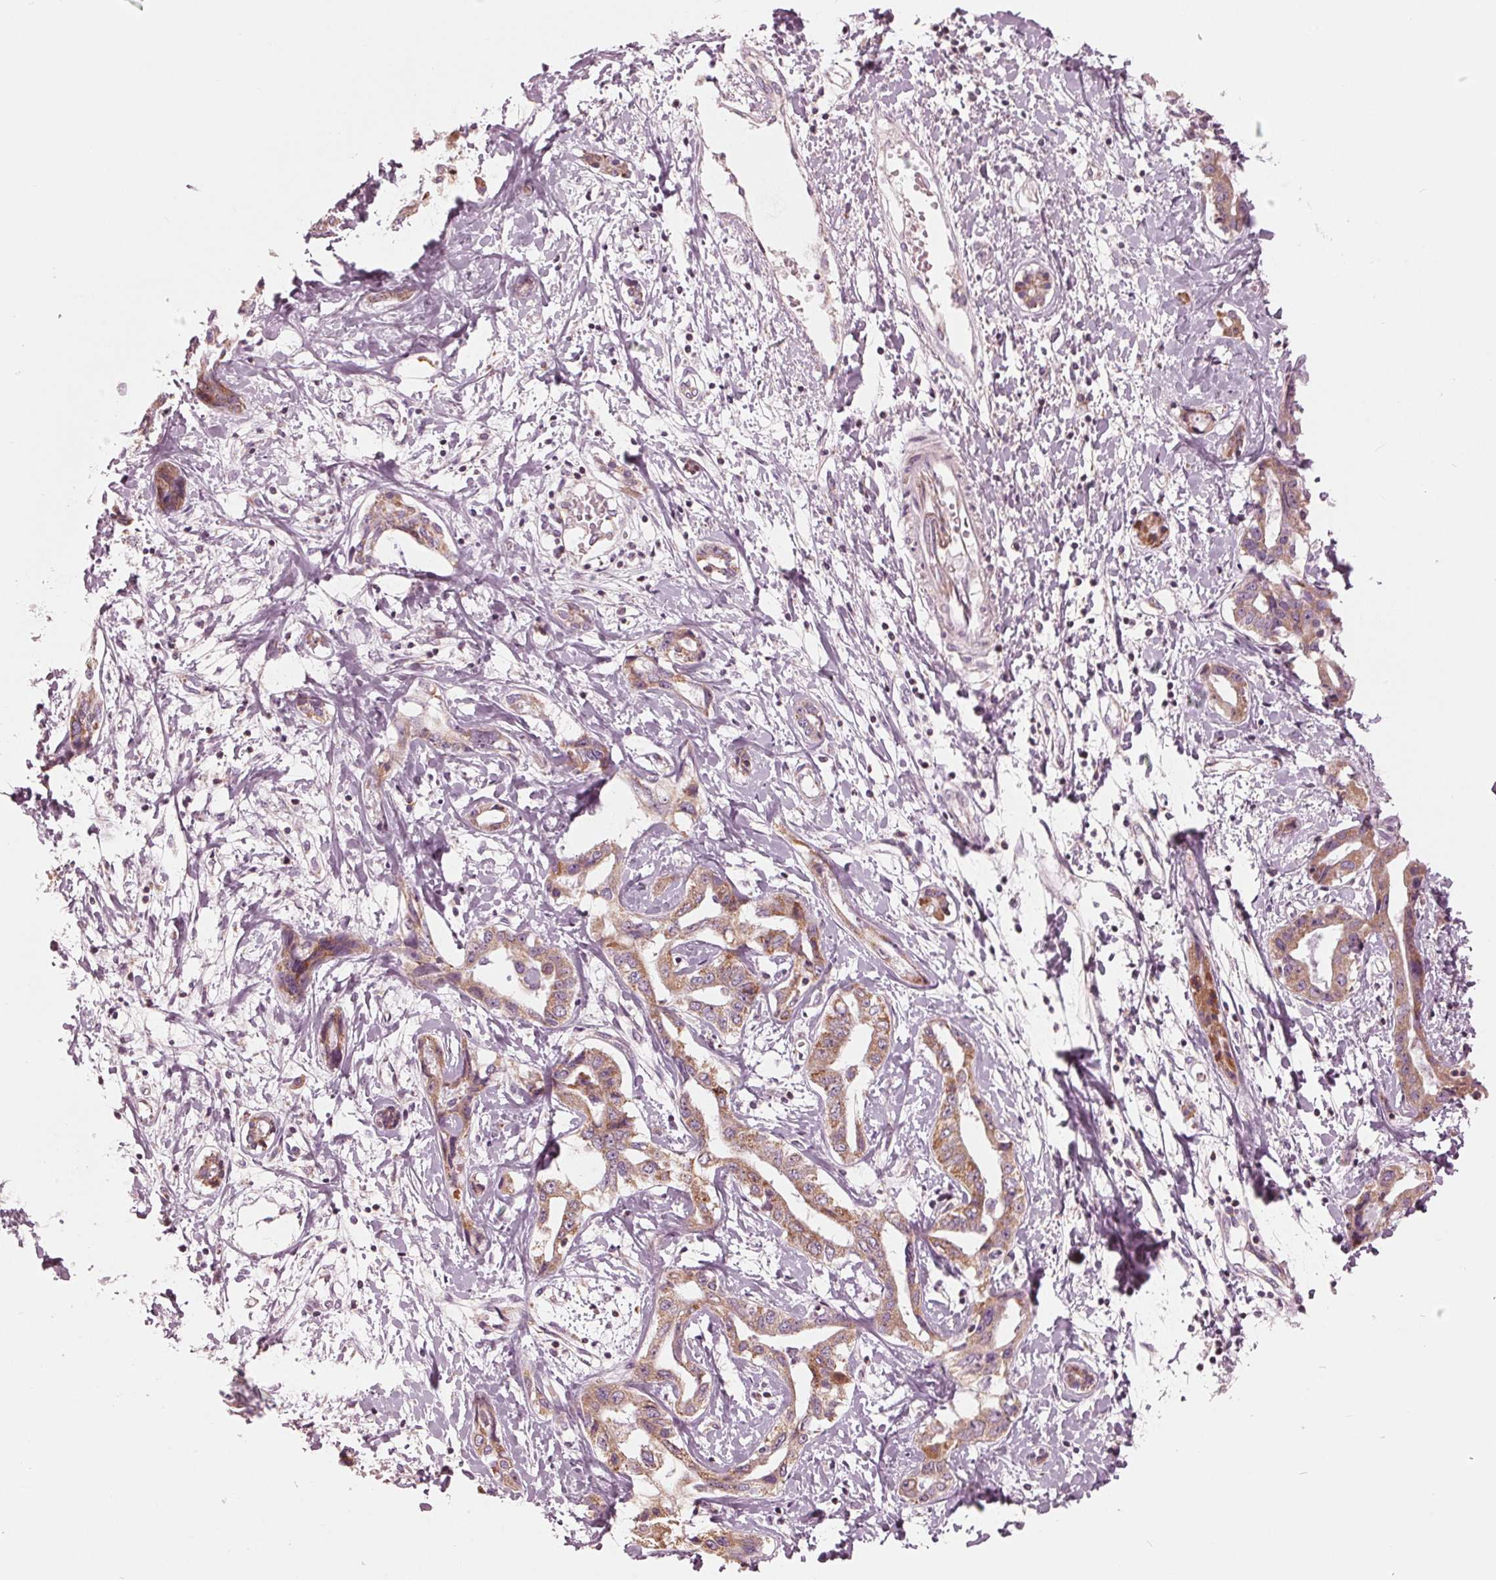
{"staining": {"intensity": "weak", "quantity": ">75%", "location": "cytoplasmic/membranous"}, "tissue": "liver cancer", "cell_type": "Tumor cells", "image_type": "cancer", "snomed": [{"axis": "morphology", "description": "Cholangiocarcinoma"}, {"axis": "topography", "description": "Liver"}], "caption": "Tumor cells show low levels of weak cytoplasmic/membranous expression in approximately >75% of cells in human liver cancer.", "gene": "CLN6", "patient": {"sex": "male", "age": 59}}